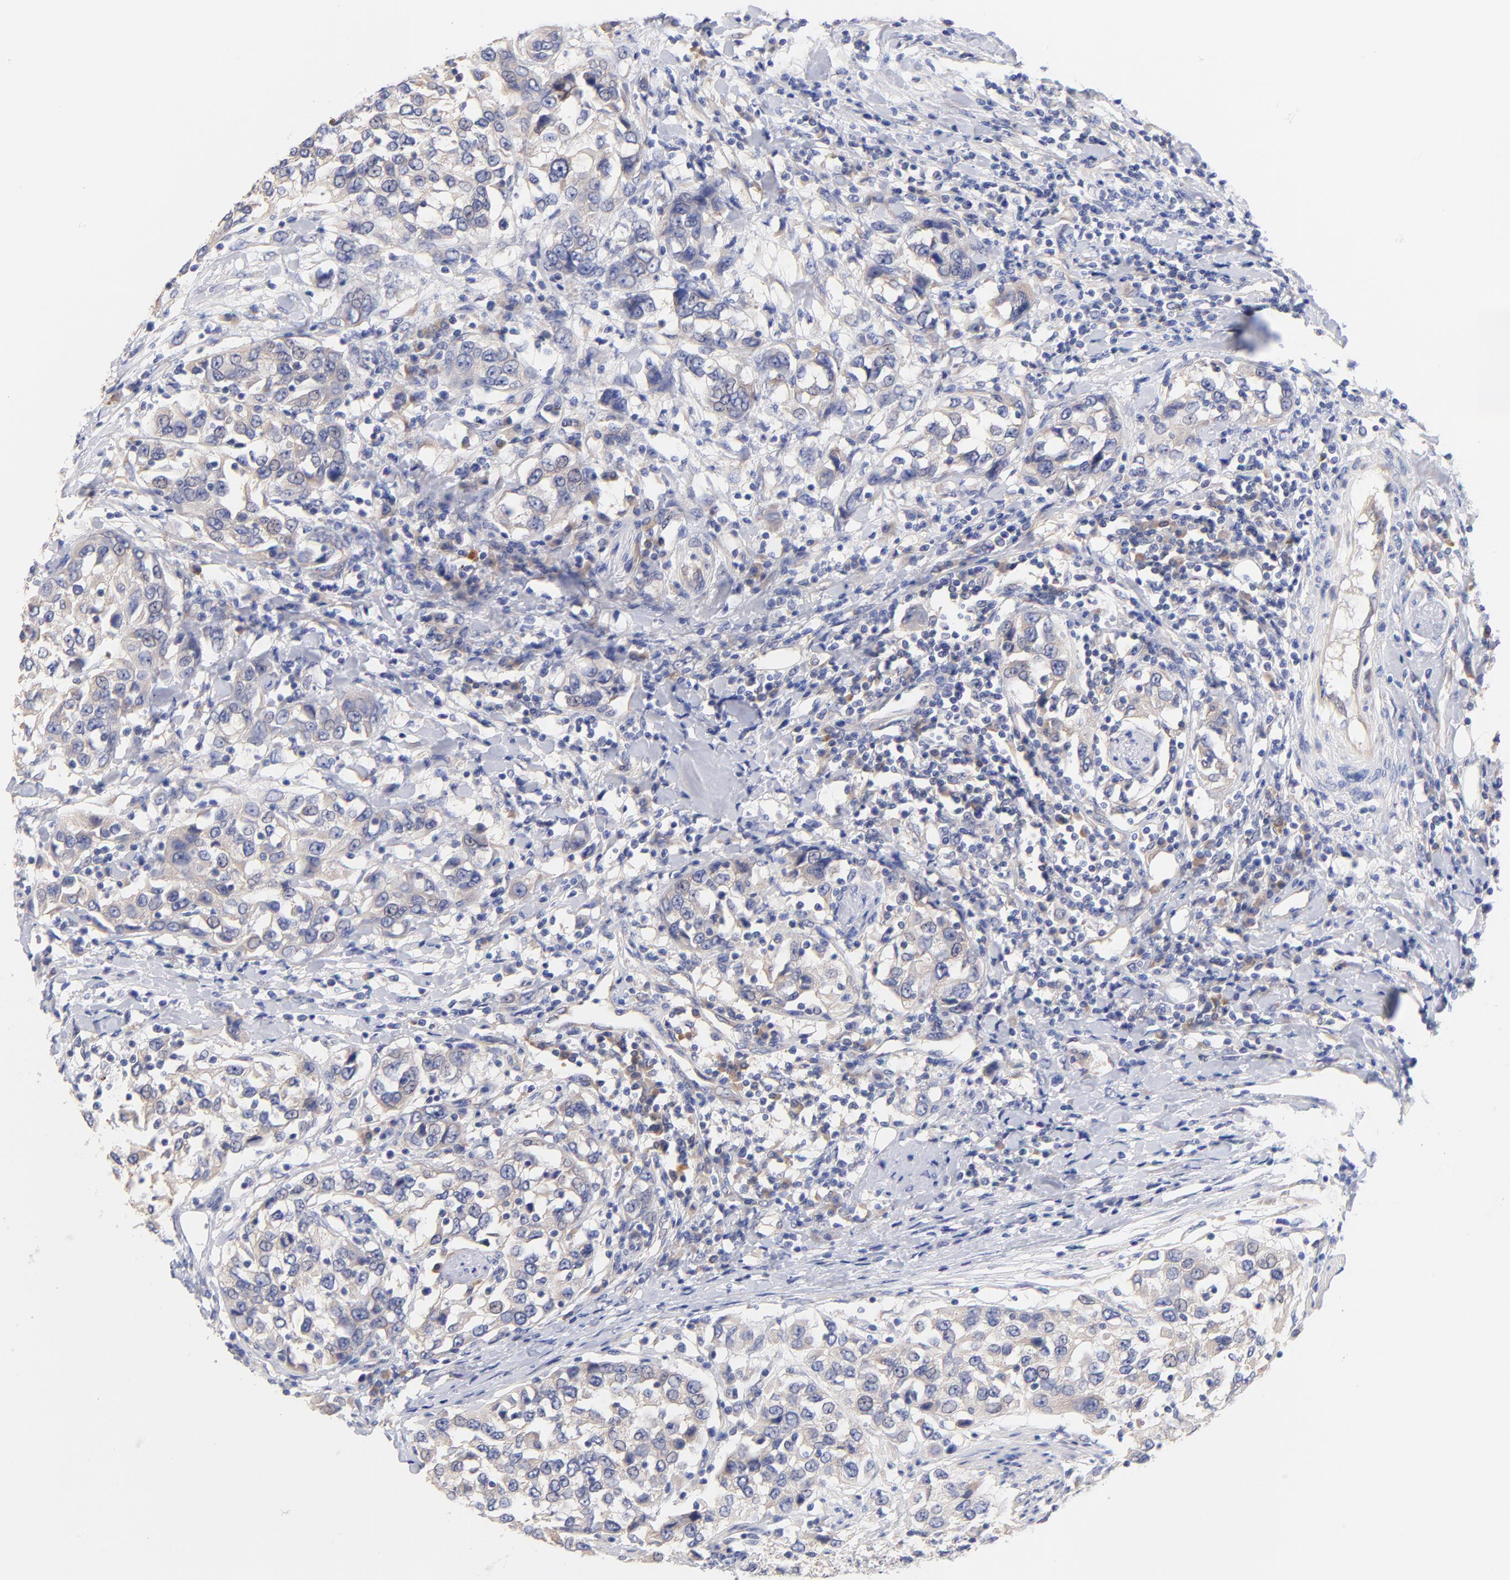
{"staining": {"intensity": "weak", "quantity": "<25%", "location": "cytoplasmic/membranous"}, "tissue": "urothelial cancer", "cell_type": "Tumor cells", "image_type": "cancer", "snomed": [{"axis": "morphology", "description": "Urothelial carcinoma, High grade"}, {"axis": "topography", "description": "Urinary bladder"}], "caption": "Tumor cells are negative for protein expression in human urothelial cancer.", "gene": "TNFRSF13C", "patient": {"sex": "female", "age": 80}}